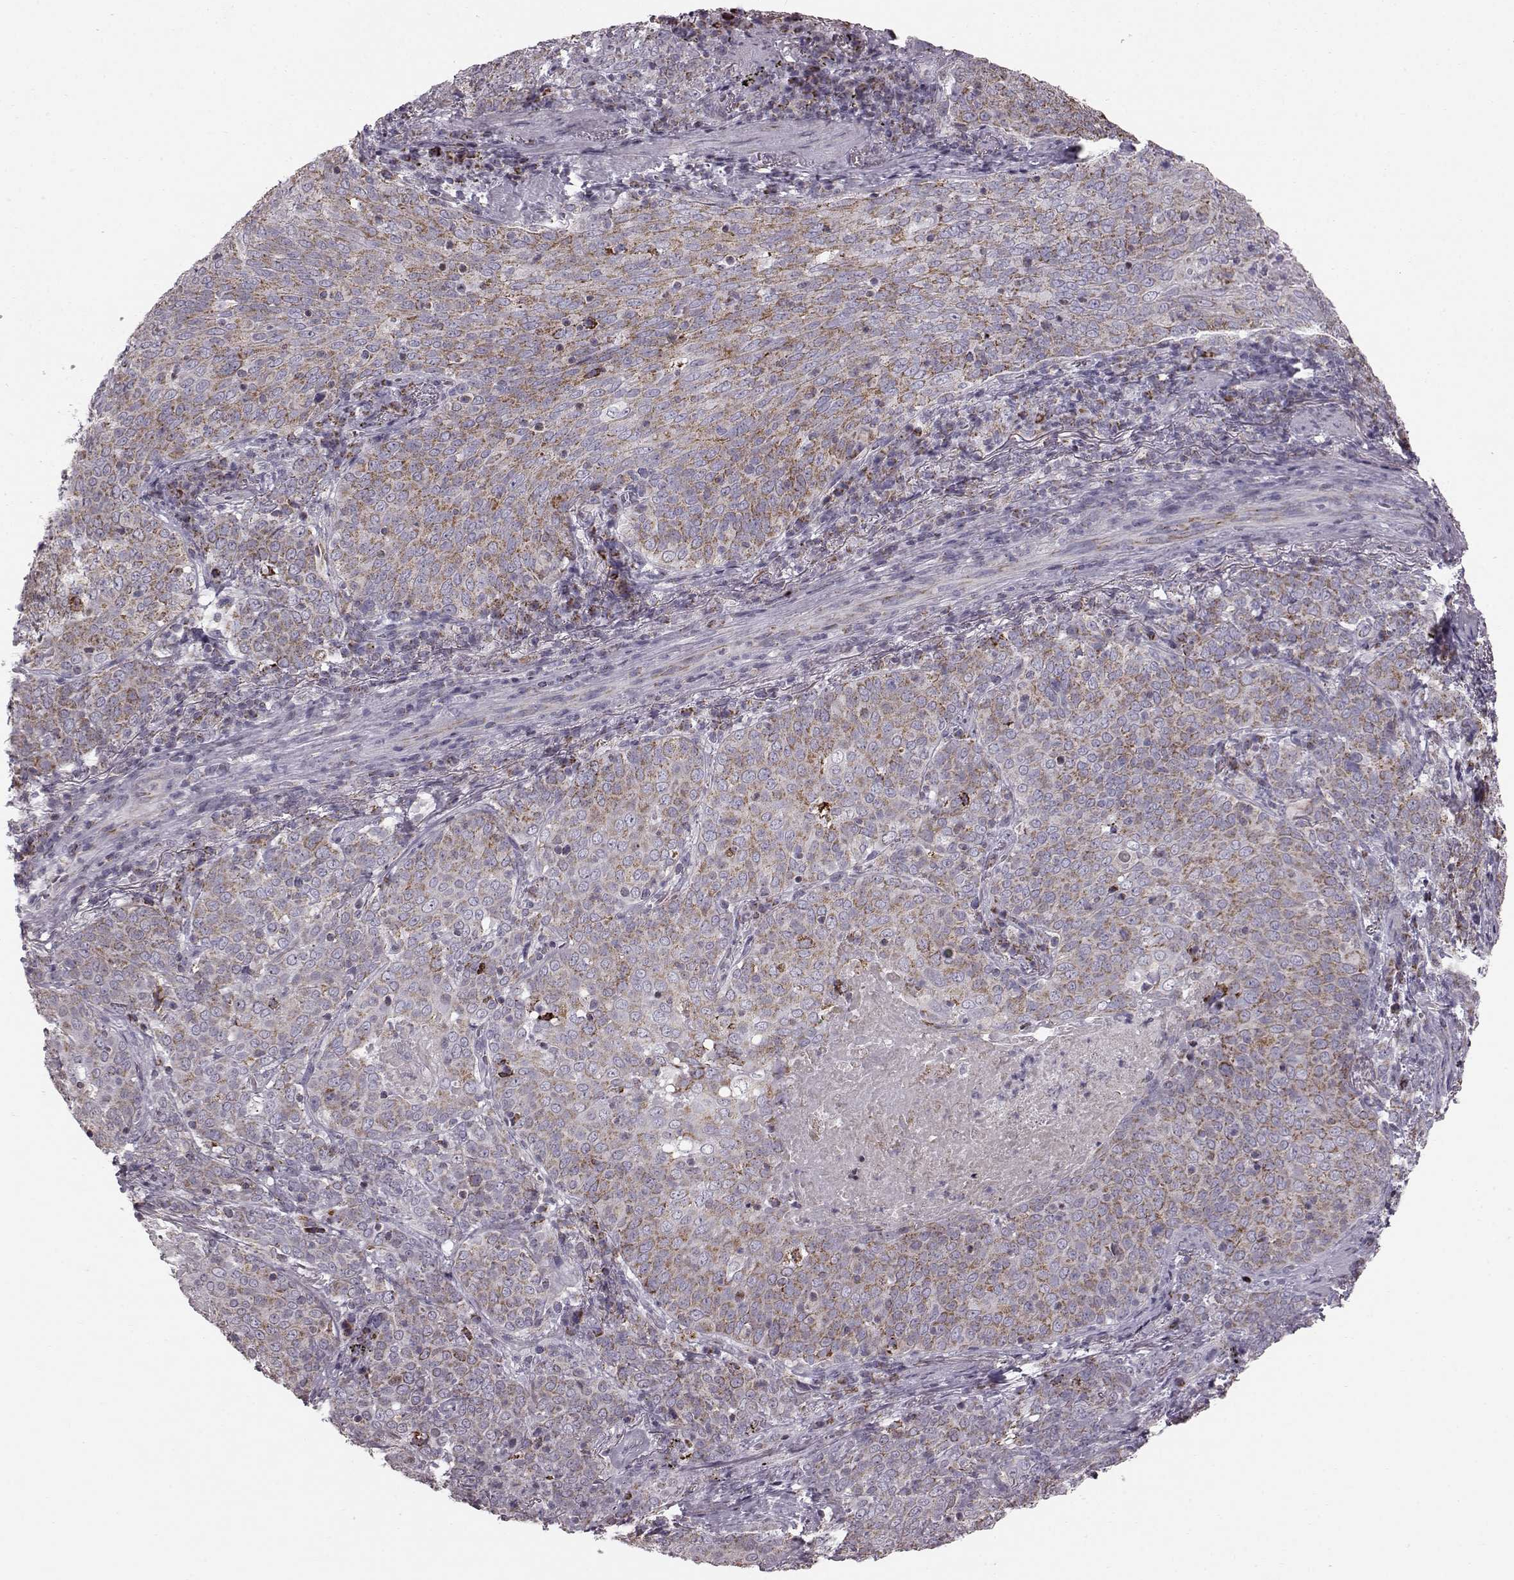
{"staining": {"intensity": "moderate", "quantity": ">75%", "location": "cytoplasmic/membranous"}, "tissue": "lung cancer", "cell_type": "Tumor cells", "image_type": "cancer", "snomed": [{"axis": "morphology", "description": "Squamous cell carcinoma, NOS"}, {"axis": "topography", "description": "Lung"}], "caption": "Immunohistochemical staining of lung cancer demonstrates moderate cytoplasmic/membranous protein positivity in about >75% of tumor cells. The staining is performed using DAB brown chromogen to label protein expression. The nuclei are counter-stained blue using hematoxylin.", "gene": "ATP5MF", "patient": {"sex": "male", "age": 82}}